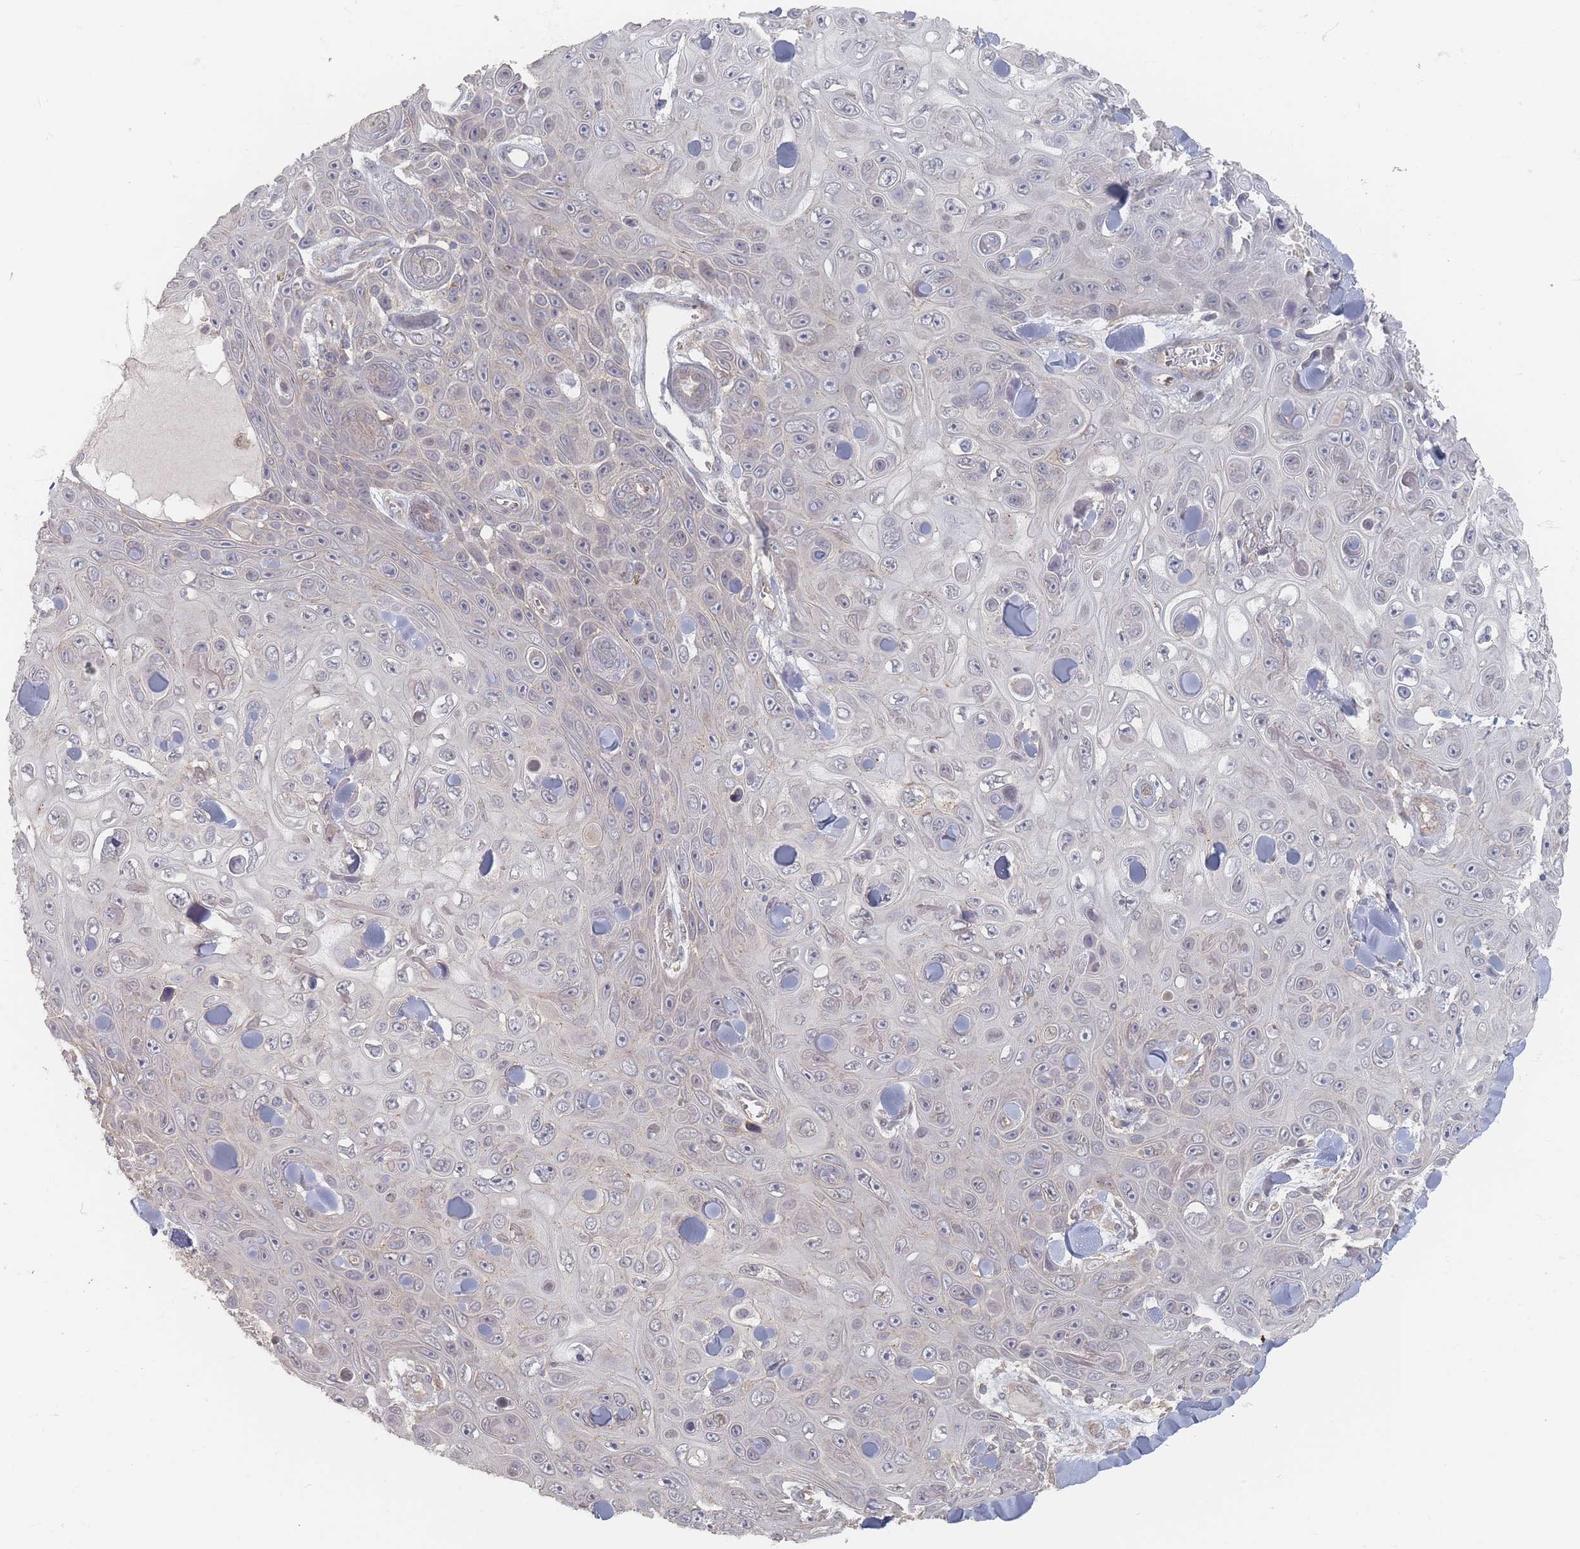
{"staining": {"intensity": "negative", "quantity": "none", "location": "none"}, "tissue": "skin cancer", "cell_type": "Tumor cells", "image_type": "cancer", "snomed": [{"axis": "morphology", "description": "Squamous cell carcinoma, NOS"}, {"axis": "topography", "description": "Skin"}], "caption": "An immunohistochemistry micrograph of squamous cell carcinoma (skin) is shown. There is no staining in tumor cells of squamous cell carcinoma (skin).", "gene": "GLE1", "patient": {"sex": "male", "age": 82}}